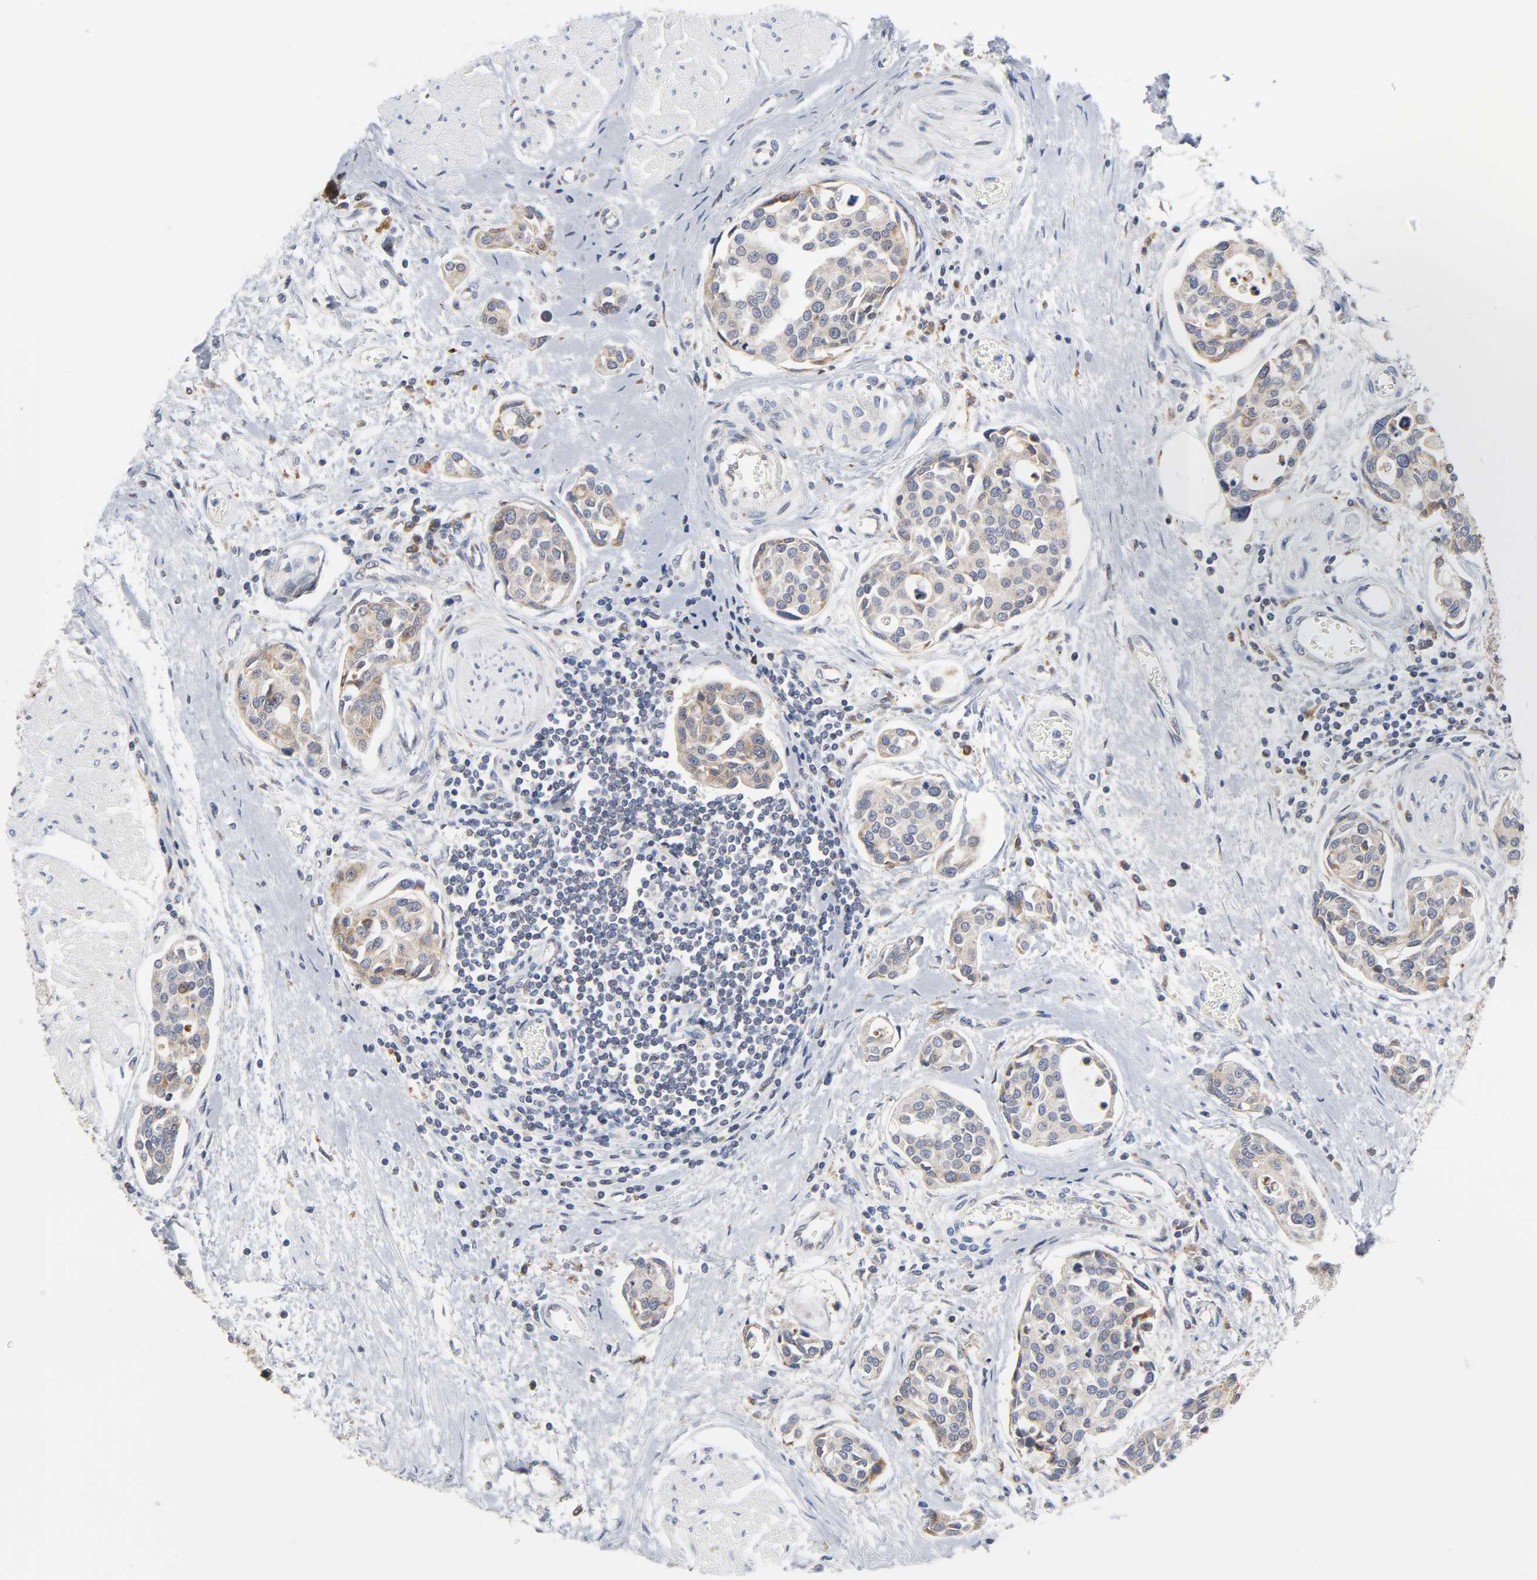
{"staining": {"intensity": "moderate", "quantity": ">75%", "location": "cytoplasmic/membranous"}, "tissue": "urothelial cancer", "cell_type": "Tumor cells", "image_type": "cancer", "snomed": [{"axis": "morphology", "description": "Urothelial carcinoma, High grade"}, {"axis": "topography", "description": "Urinary bladder"}], "caption": "High-grade urothelial carcinoma stained with IHC shows moderate cytoplasmic/membranous positivity in approximately >75% of tumor cells.", "gene": "BAX", "patient": {"sex": "male", "age": 78}}